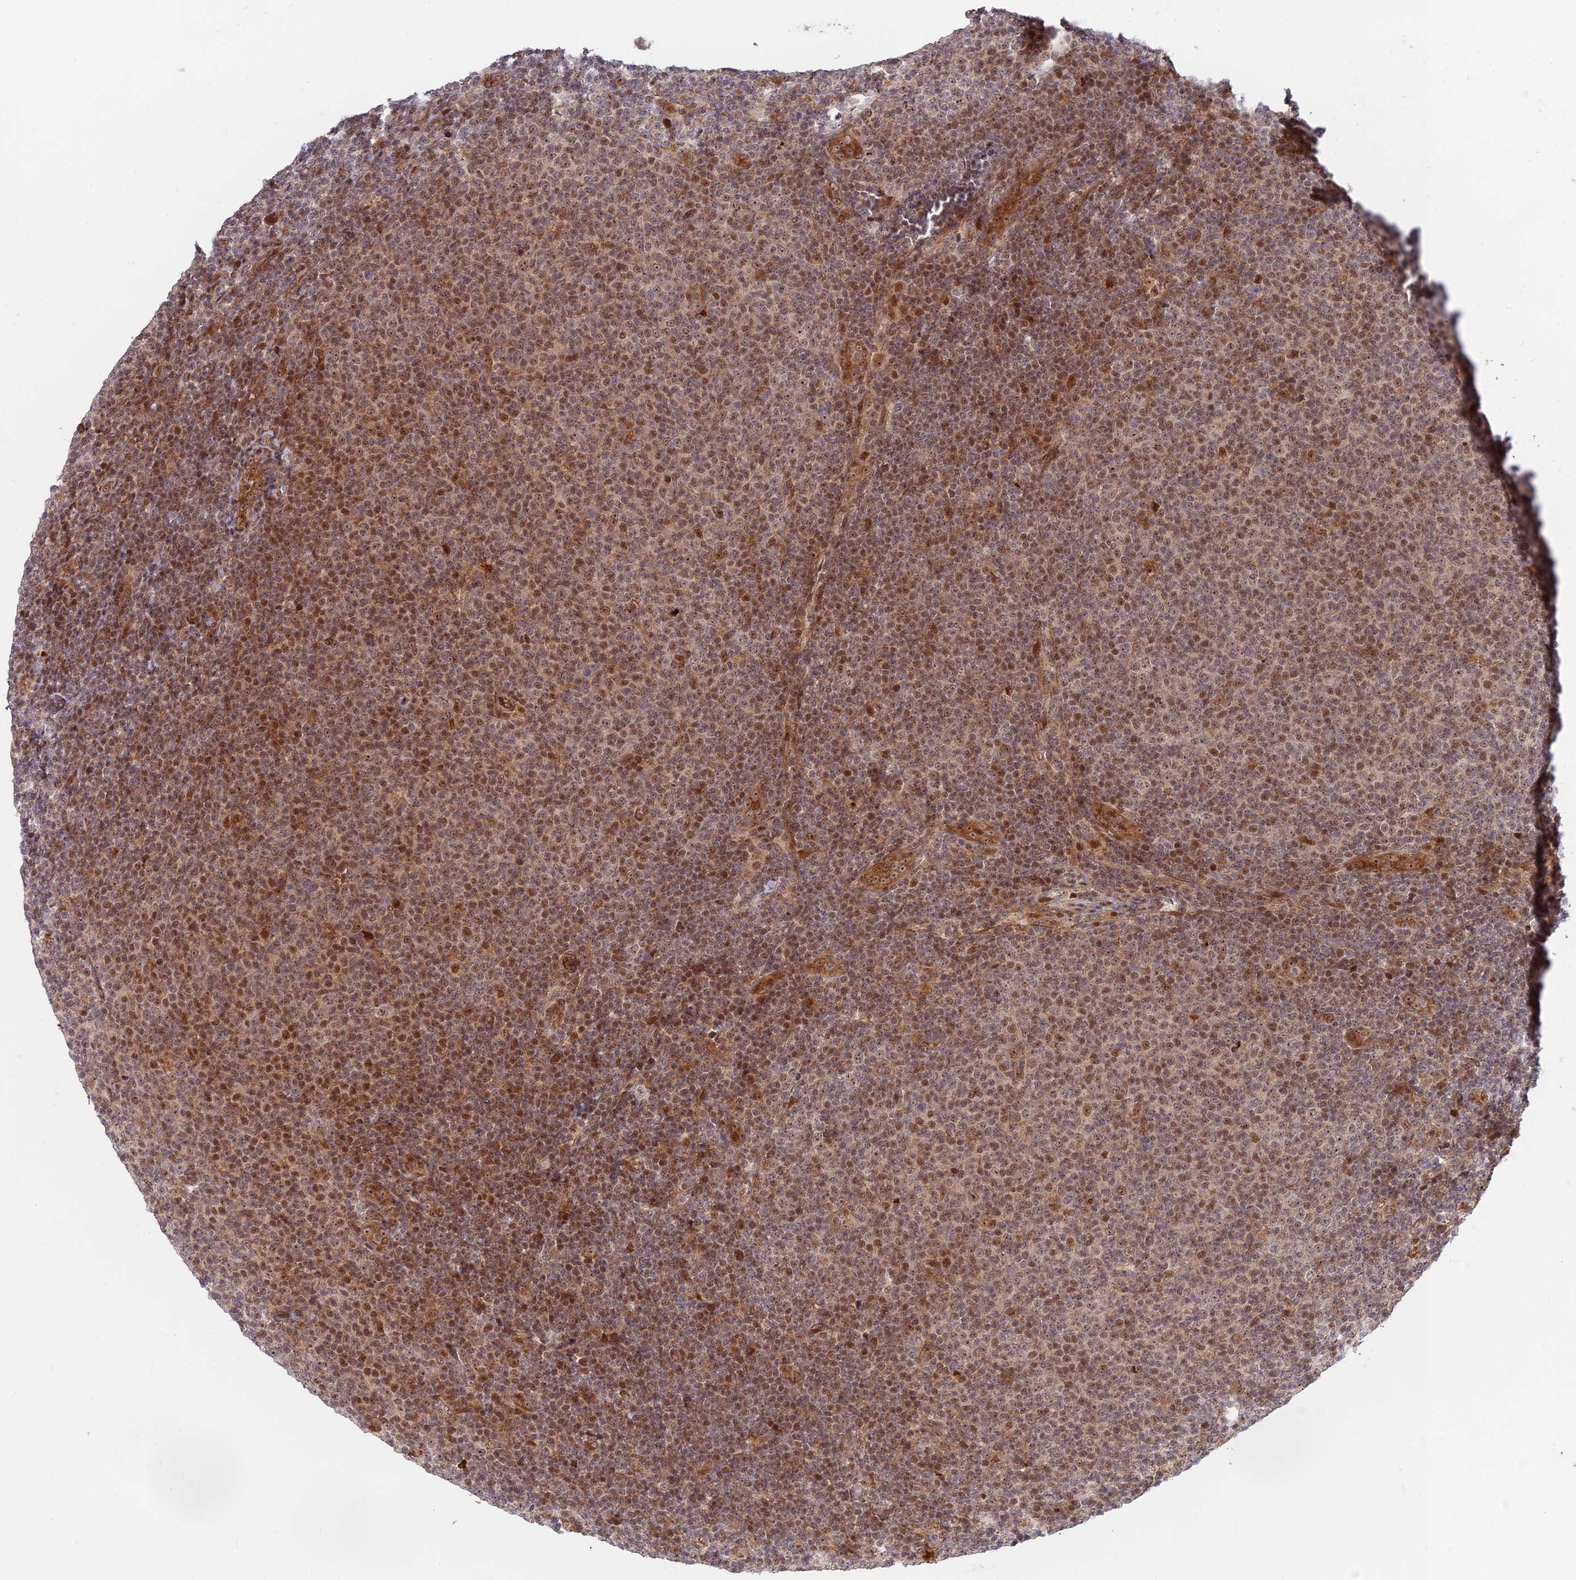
{"staining": {"intensity": "moderate", "quantity": ">75%", "location": "nuclear"}, "tissue": "lymphoma", "cell_type": "Tumor cells", "image_type": "cancer", "snomed": [{"axis": "morphology", "description": "Malignant lymphoma, non-Hodgkin's type, Low grade"}, {"axis": "topography", "description": "Lymph node"}], "caption": "Brown immunohistochemical staining in human malignant lymphoma, non-Hodgkin's type (low-grade) displays moderate nuclear expression in about >75% of tumor cells. The staining is performed using DAB (3,3'-diaminobenzidine) brown chromogen to label protein expression. The nuclei are counter-stained blue using hematoxylin.", "gene": "UFSP2", "patient": {"sex": "male", "age": 66}}